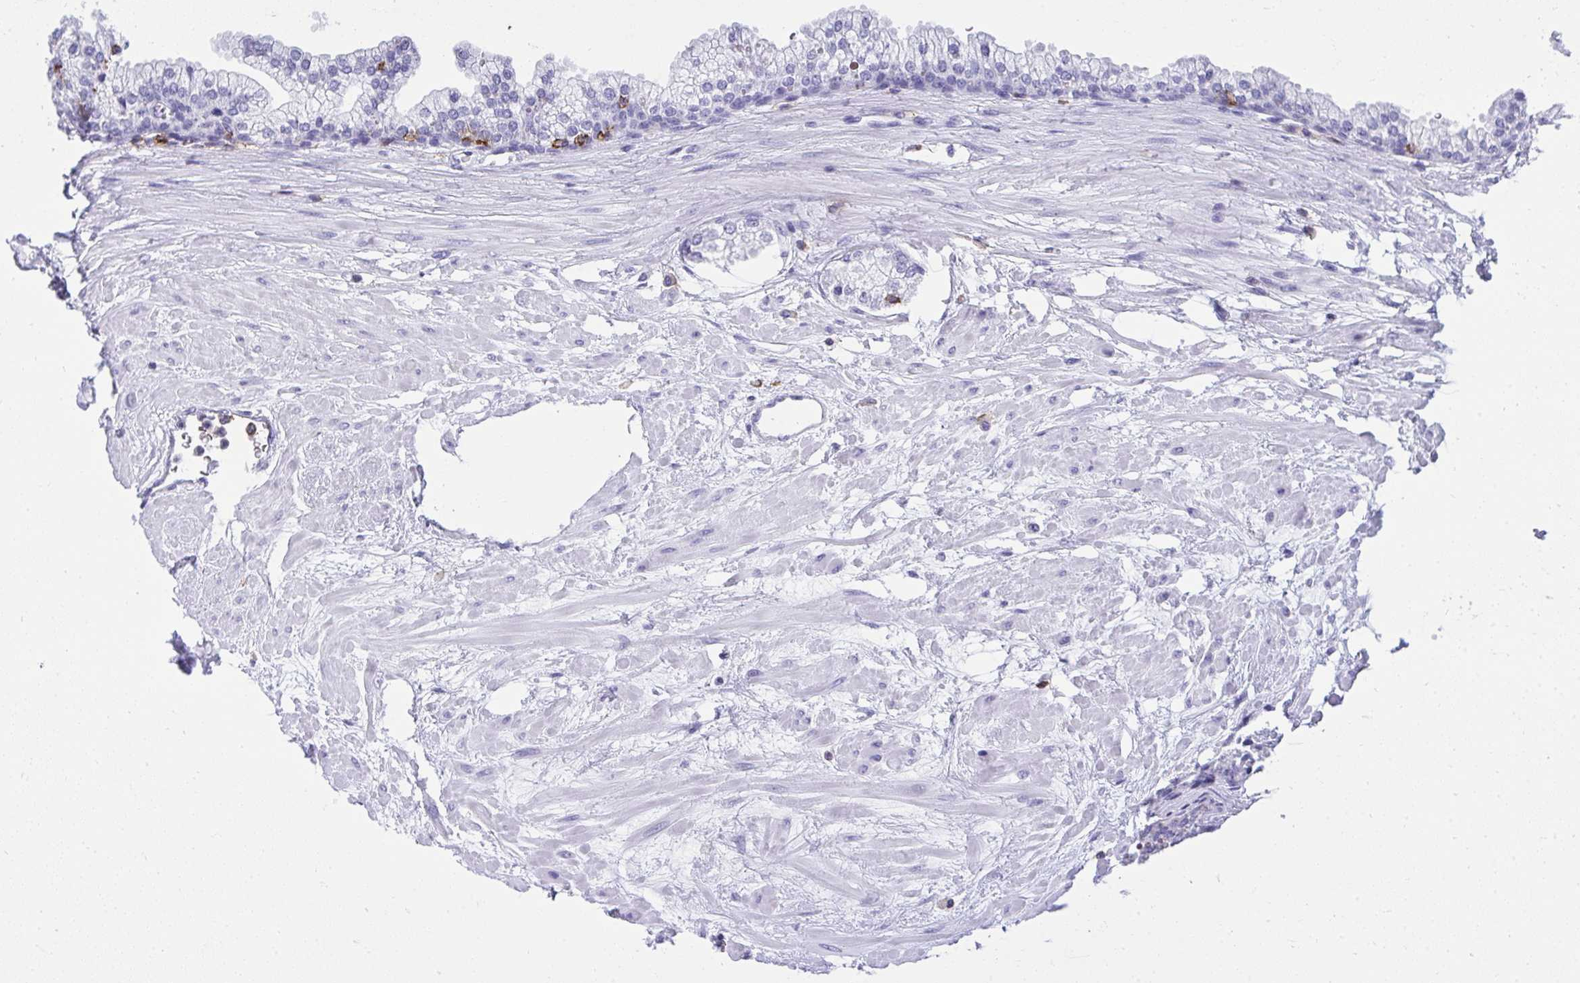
{"staining": {"intensity": "negative", "quantity": "none", "location": "none"}, "tissue": "prostate", "cell_type": "Glandular cells", "image_type": "normal", "snomed": [{"axis": "morphology", "description": "Normal tissue, NOS"}, {"axis": "topography", "description": "Prostate"}, {"axis": "topography", "description": "Peripheral nerve tissue"}], "caption": "Immunohistochemistry (IHC) of benign human prostate displays no expression in glandular cells.", "gene": "SPN", "patient": {"sex": "male", "age": 61}}